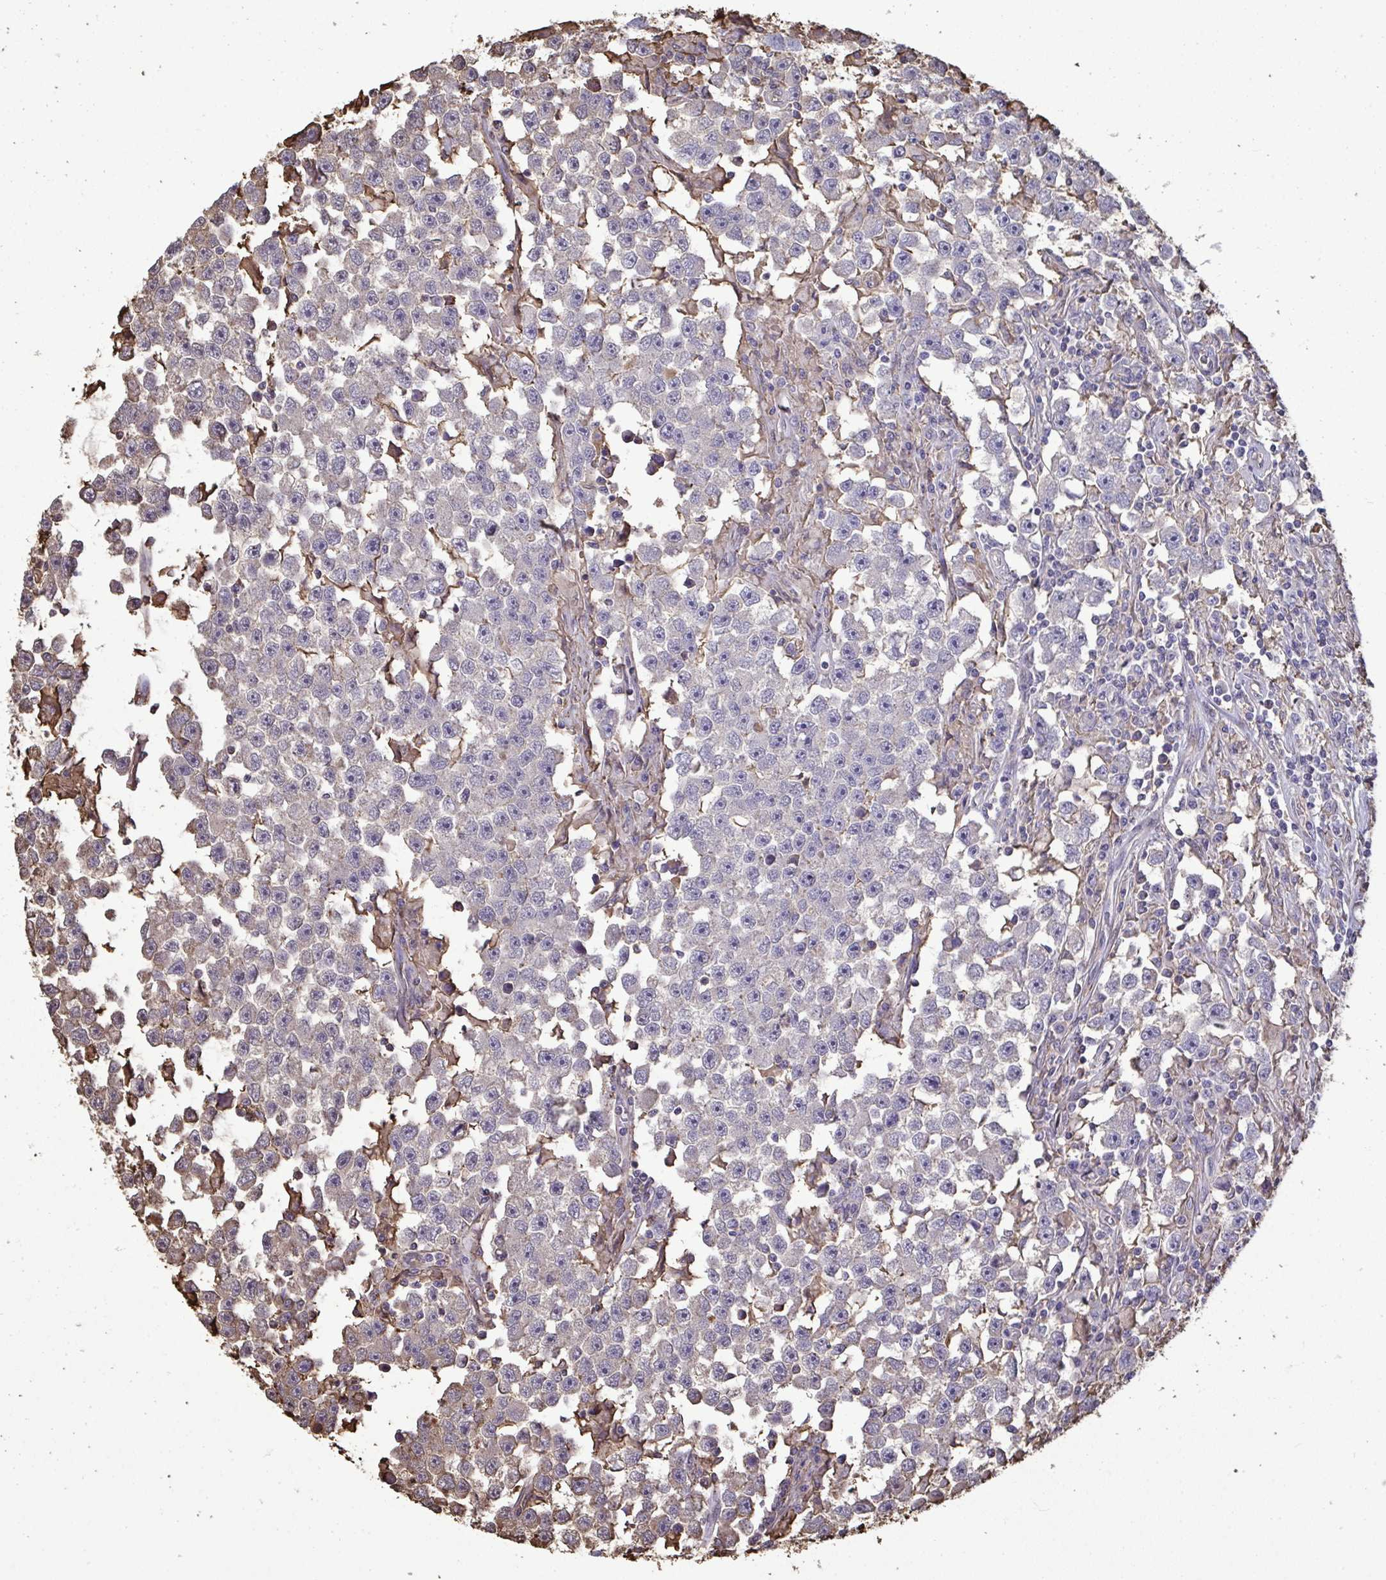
{"staining": {"intensity": "negative", "quantity": "none", "location": "none"}, "tissue": "testis cancer", "cell_type": "Tumor cells", "image_type": "cancer", "snomed": [{"axis": "morphology", "description": "Seminoma, NOS"}, {"axis": "topography", "description": "Testis"}], "caption": "Image shows no protein staining in tumor cells of testis cancer tissue.", "gene": "ANXA5", "patient": {"sex": "male", "age": 33}}